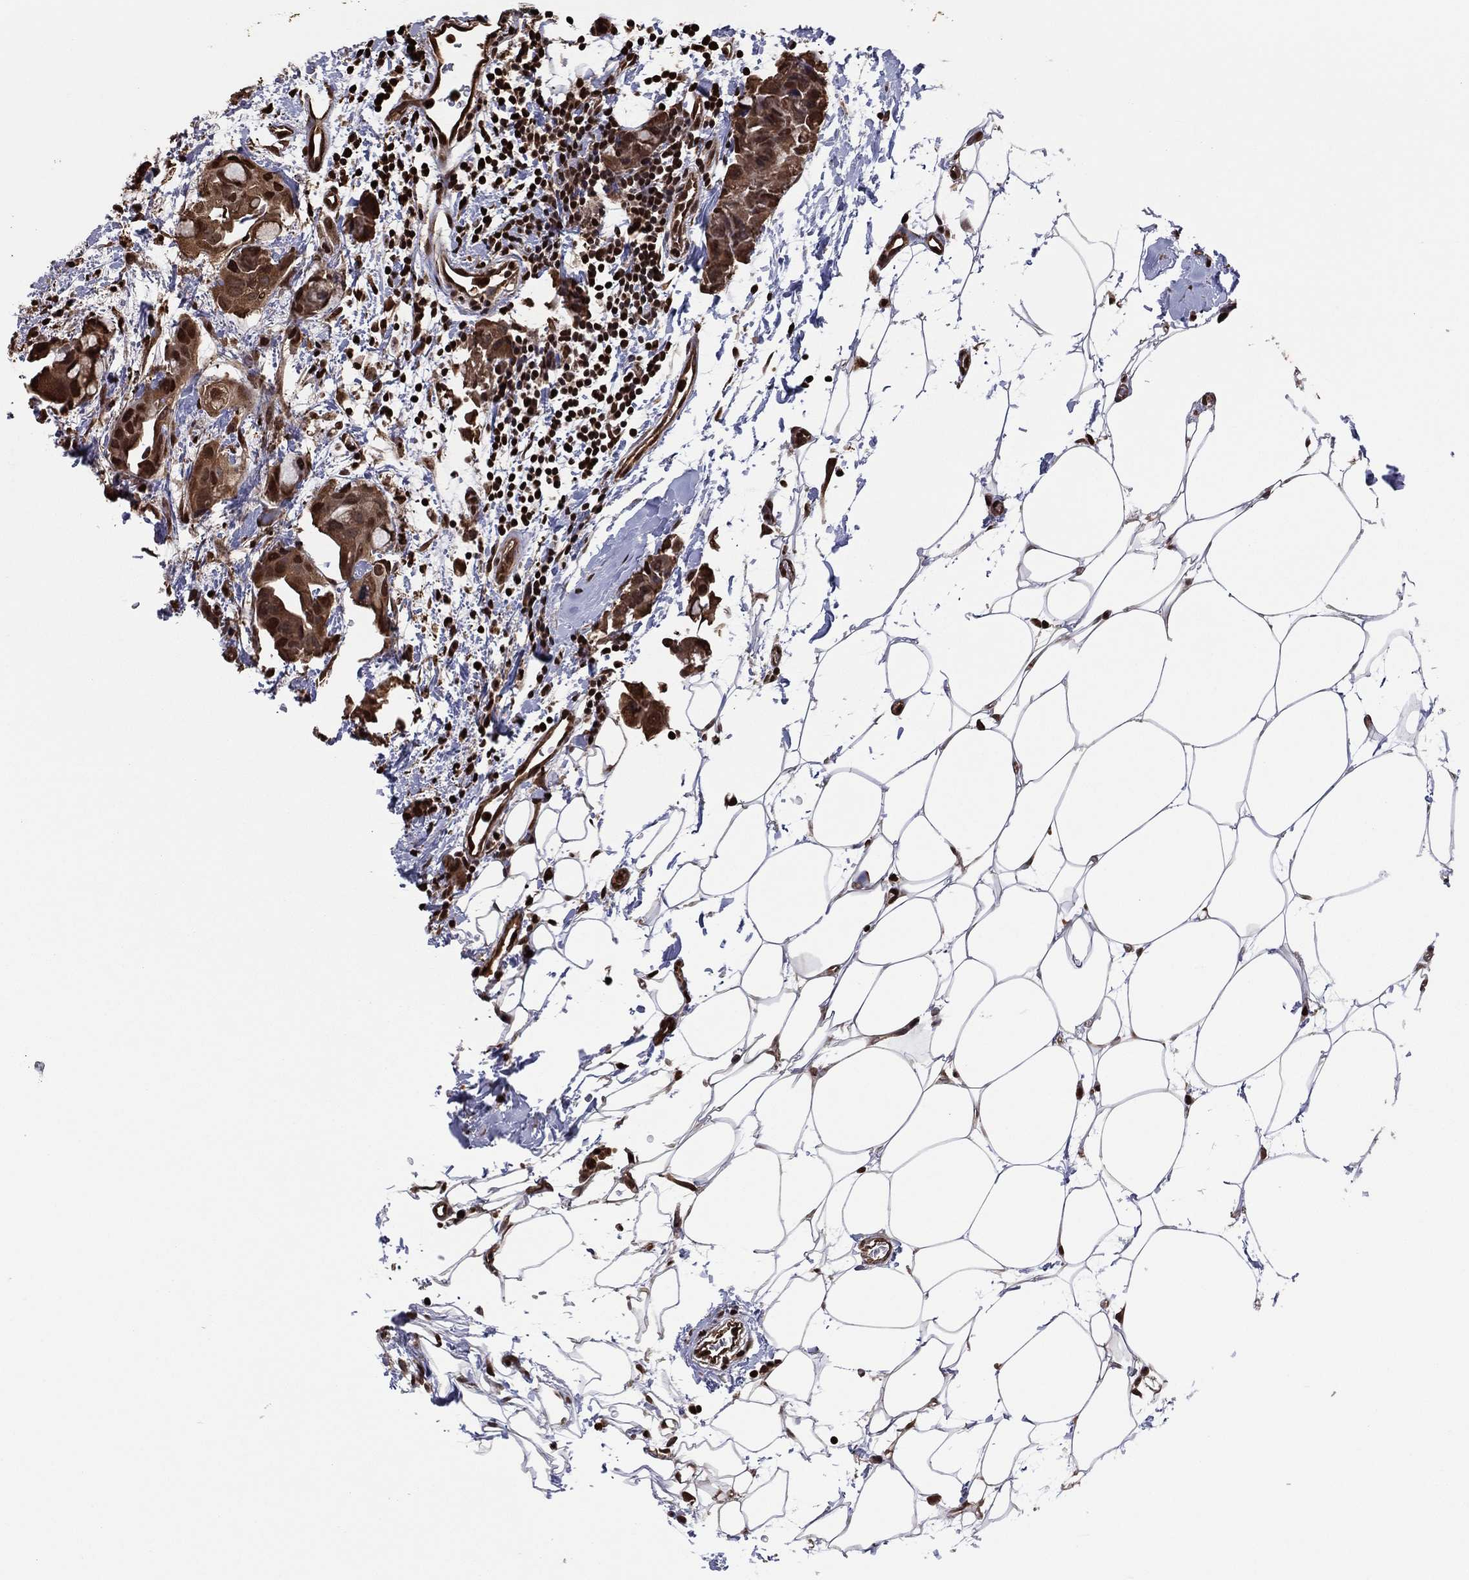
{"staining": {"intensity": "moderate", "quantity": ">75%", "location": "cytoplasmic/membranous,nuclear"}, "tissue": "breast cancer", "cell_type": "Tumor cells", "image_type": "cancer", "snomed": [{"axis": "morphology", "description": "Normal tissue, NOS"}, {"axis": "morphology", "description": "Duct carcinoma"}, {"axis": "topography", "description": "Breast"}], "caption": "An image of human breast cancer stained for a protein demonstrates moderate cytoplasmic/membranous and nuclear brown staining in tumor cells.", "gene": "GAPDH", "patient": {"sex": "female", "age": 40}}